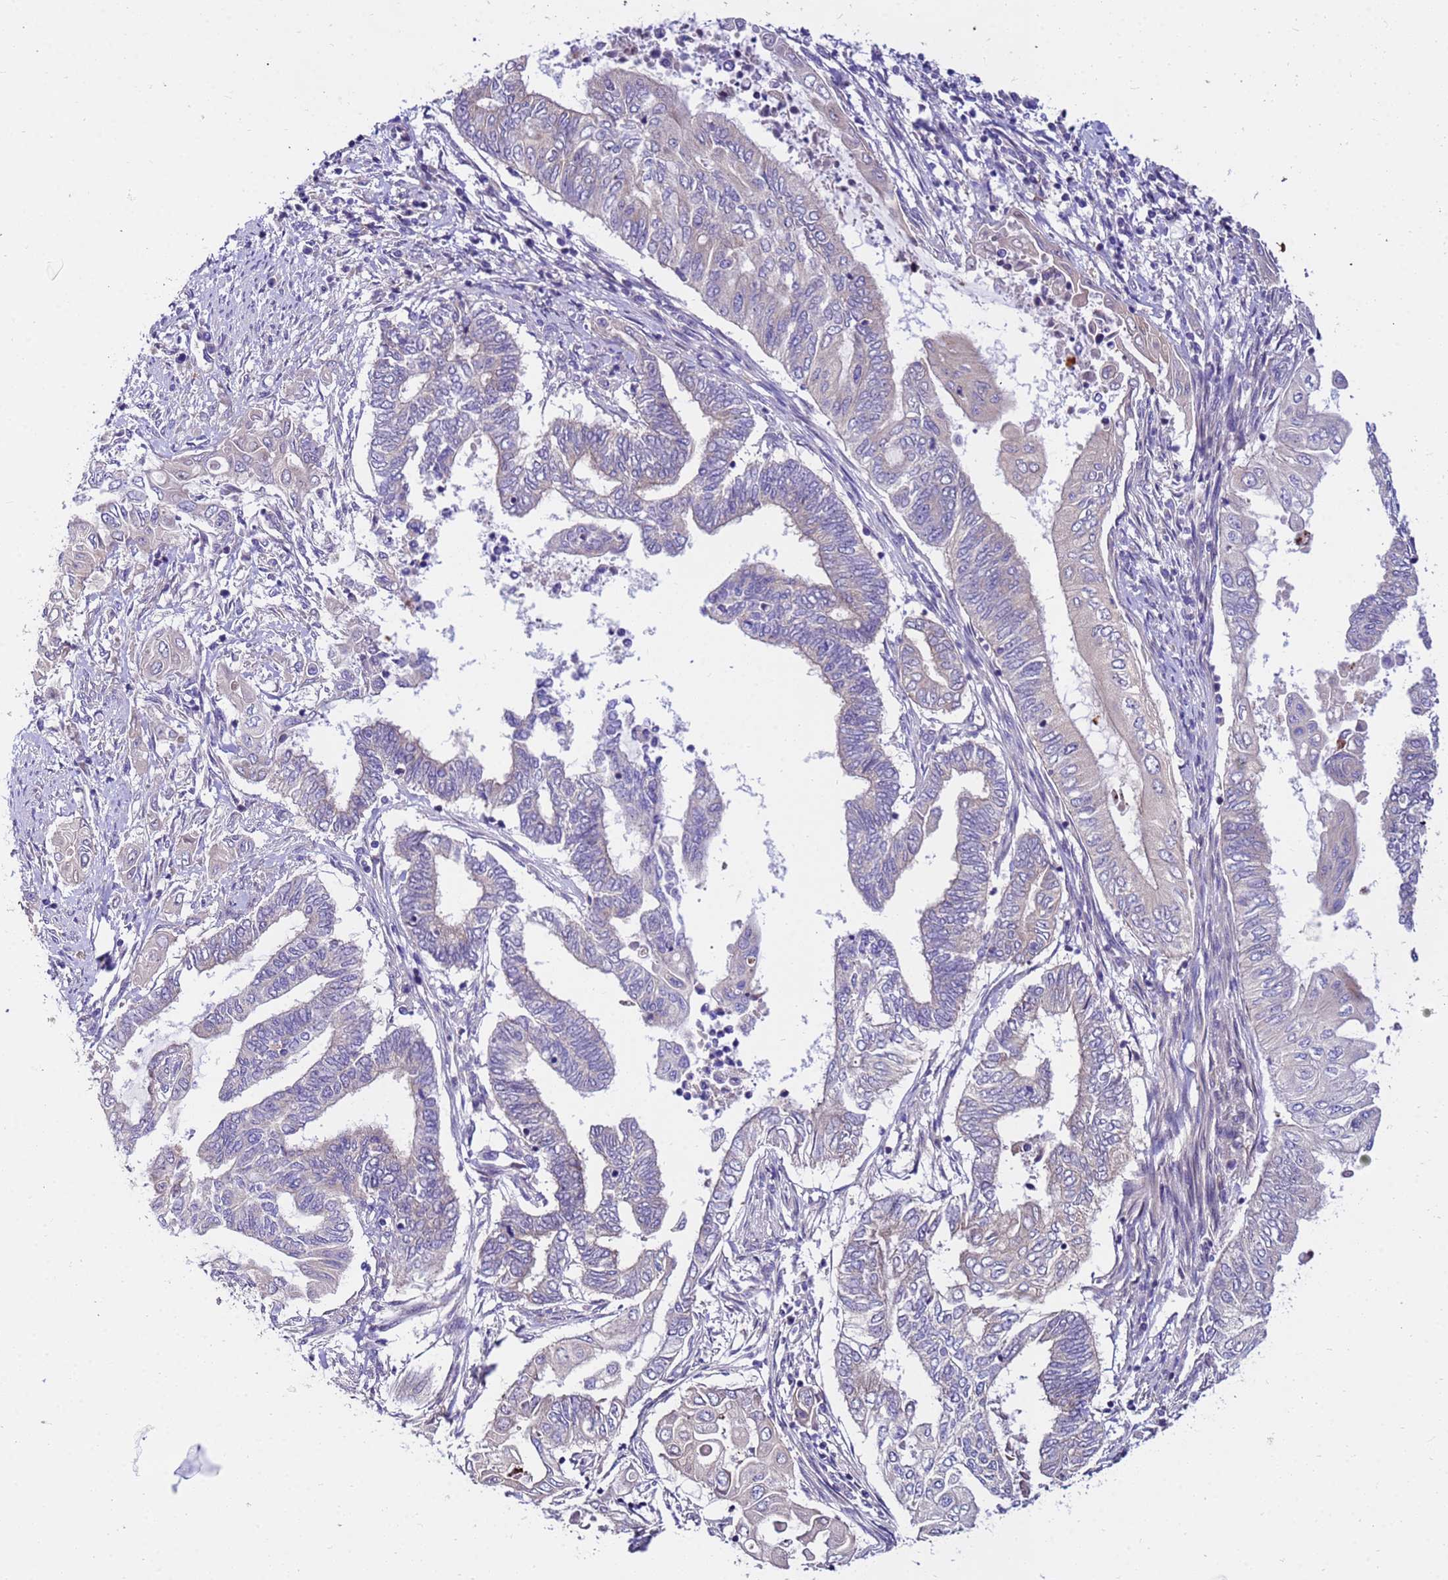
{"staining": {"intensity": "negative", "quantity": "none", "location": "none"}, "tissue": "endometrial cancer", "cell_type": "Tumor cells", "image_type": "cancer", "snomed": [{"axis": "morphology", "description": "Adenocarcinoma, NOS"}, {"axis": "topography", "description": "Uterus"}, {"axis": "topography", "description": "Endometrium"}], "caption": "A high-resolution histopathology image shows immunohistochemistry (IHC) staining of endometrial cancer (adenocarcinoma), which exhibits no significant positivity in tumor cells. (Brightfield microscopy of DAB immunohistochemistry (IHC) at high magnification).", "gene": "GET3", "patient": {"sex": "female", "age": 70}}